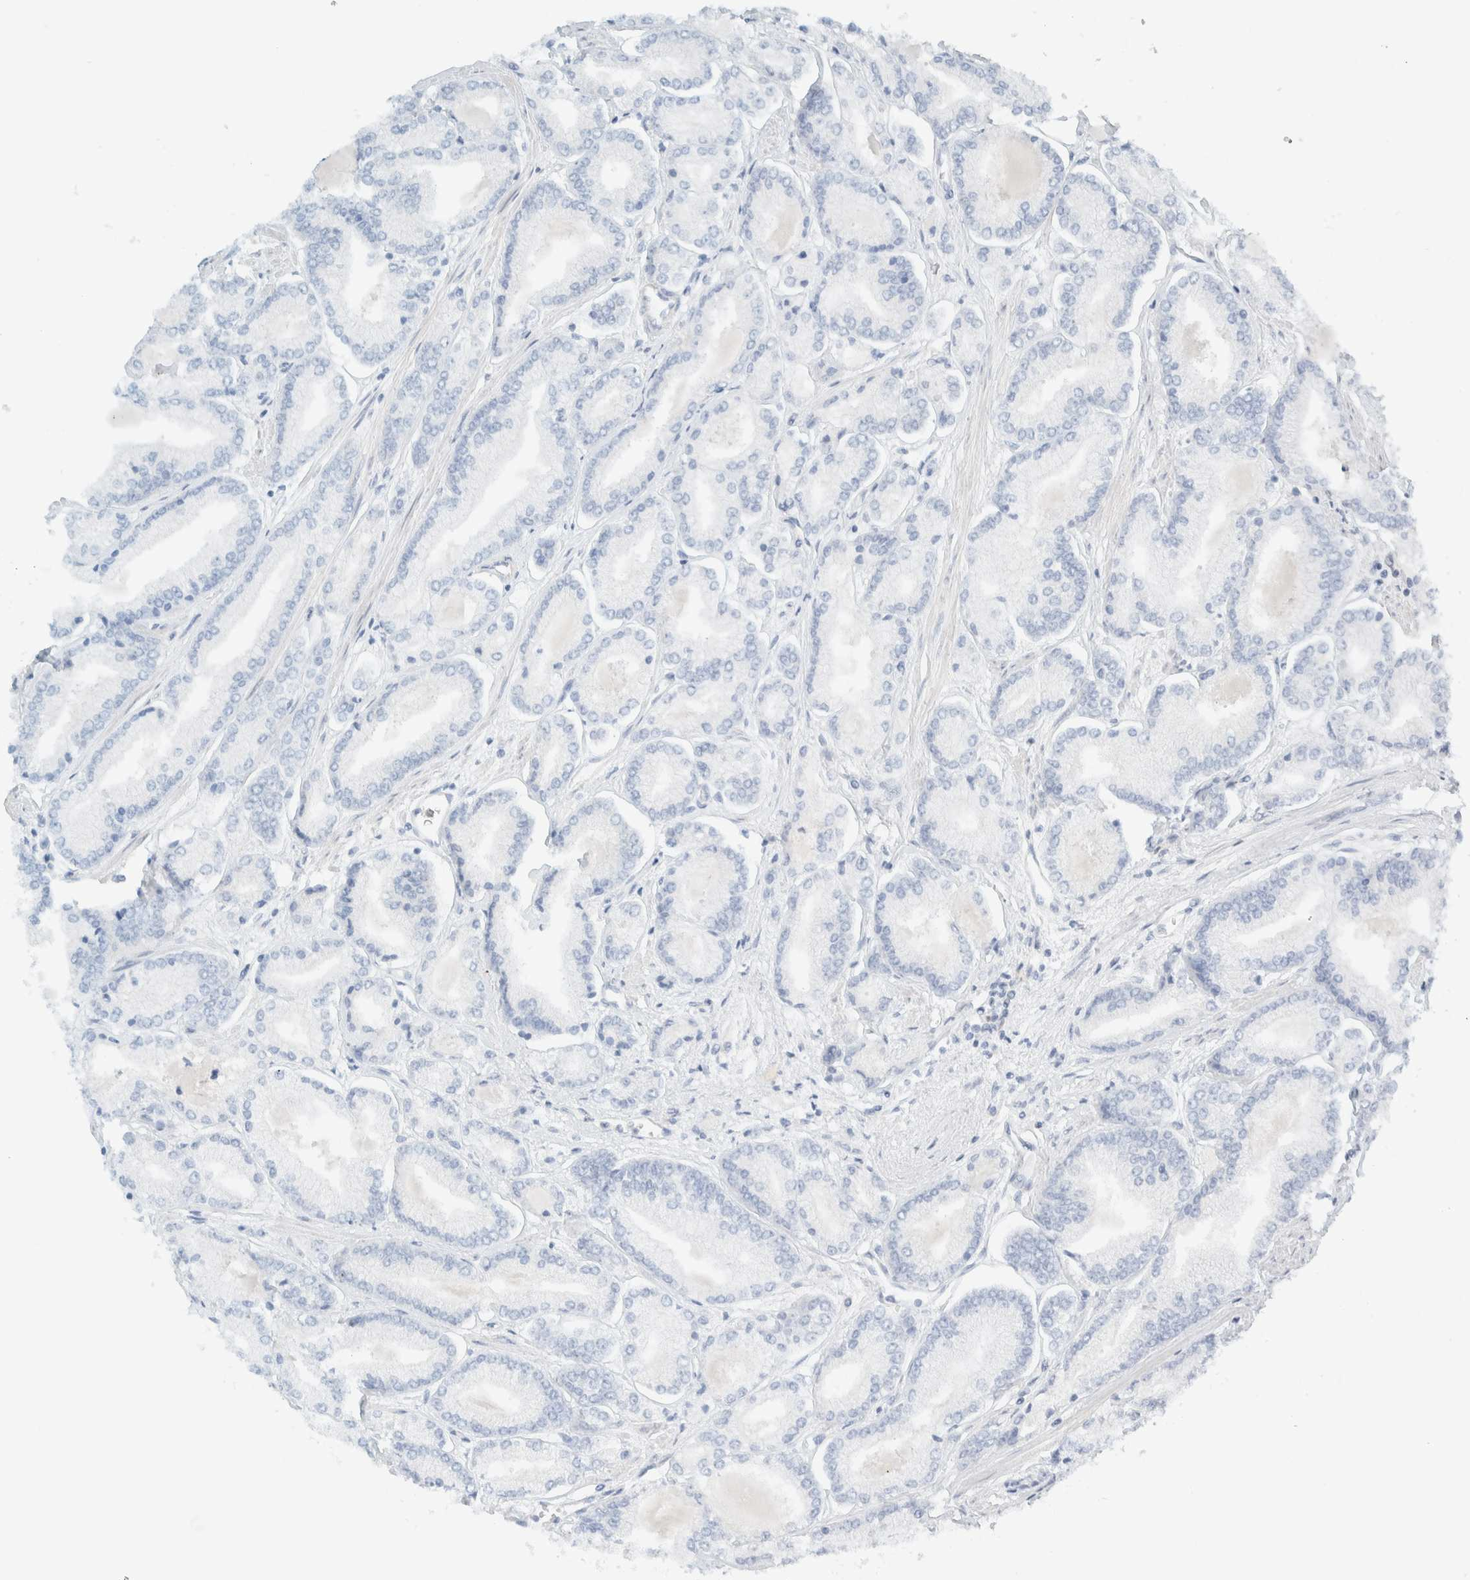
{"staining": {"intensity": "negative", "quantity": "none", "location": "none"}, "tissue": "prostate cancer", "cell_type": "Tumor cells", "image_type": "cancer", "snomed": [{"axis": "morphology", "description": "Adenocarcinoma, Low grade"}, {"axis": "topography", "description": "Prostate"}], "caption": "The IHC photomicrograph has no significant expression in tumor cells of low-grade adenocarcinoma (prostate) tissue.", "gene": "NDE1", "patient": {"sex": "male", "age": 52}}